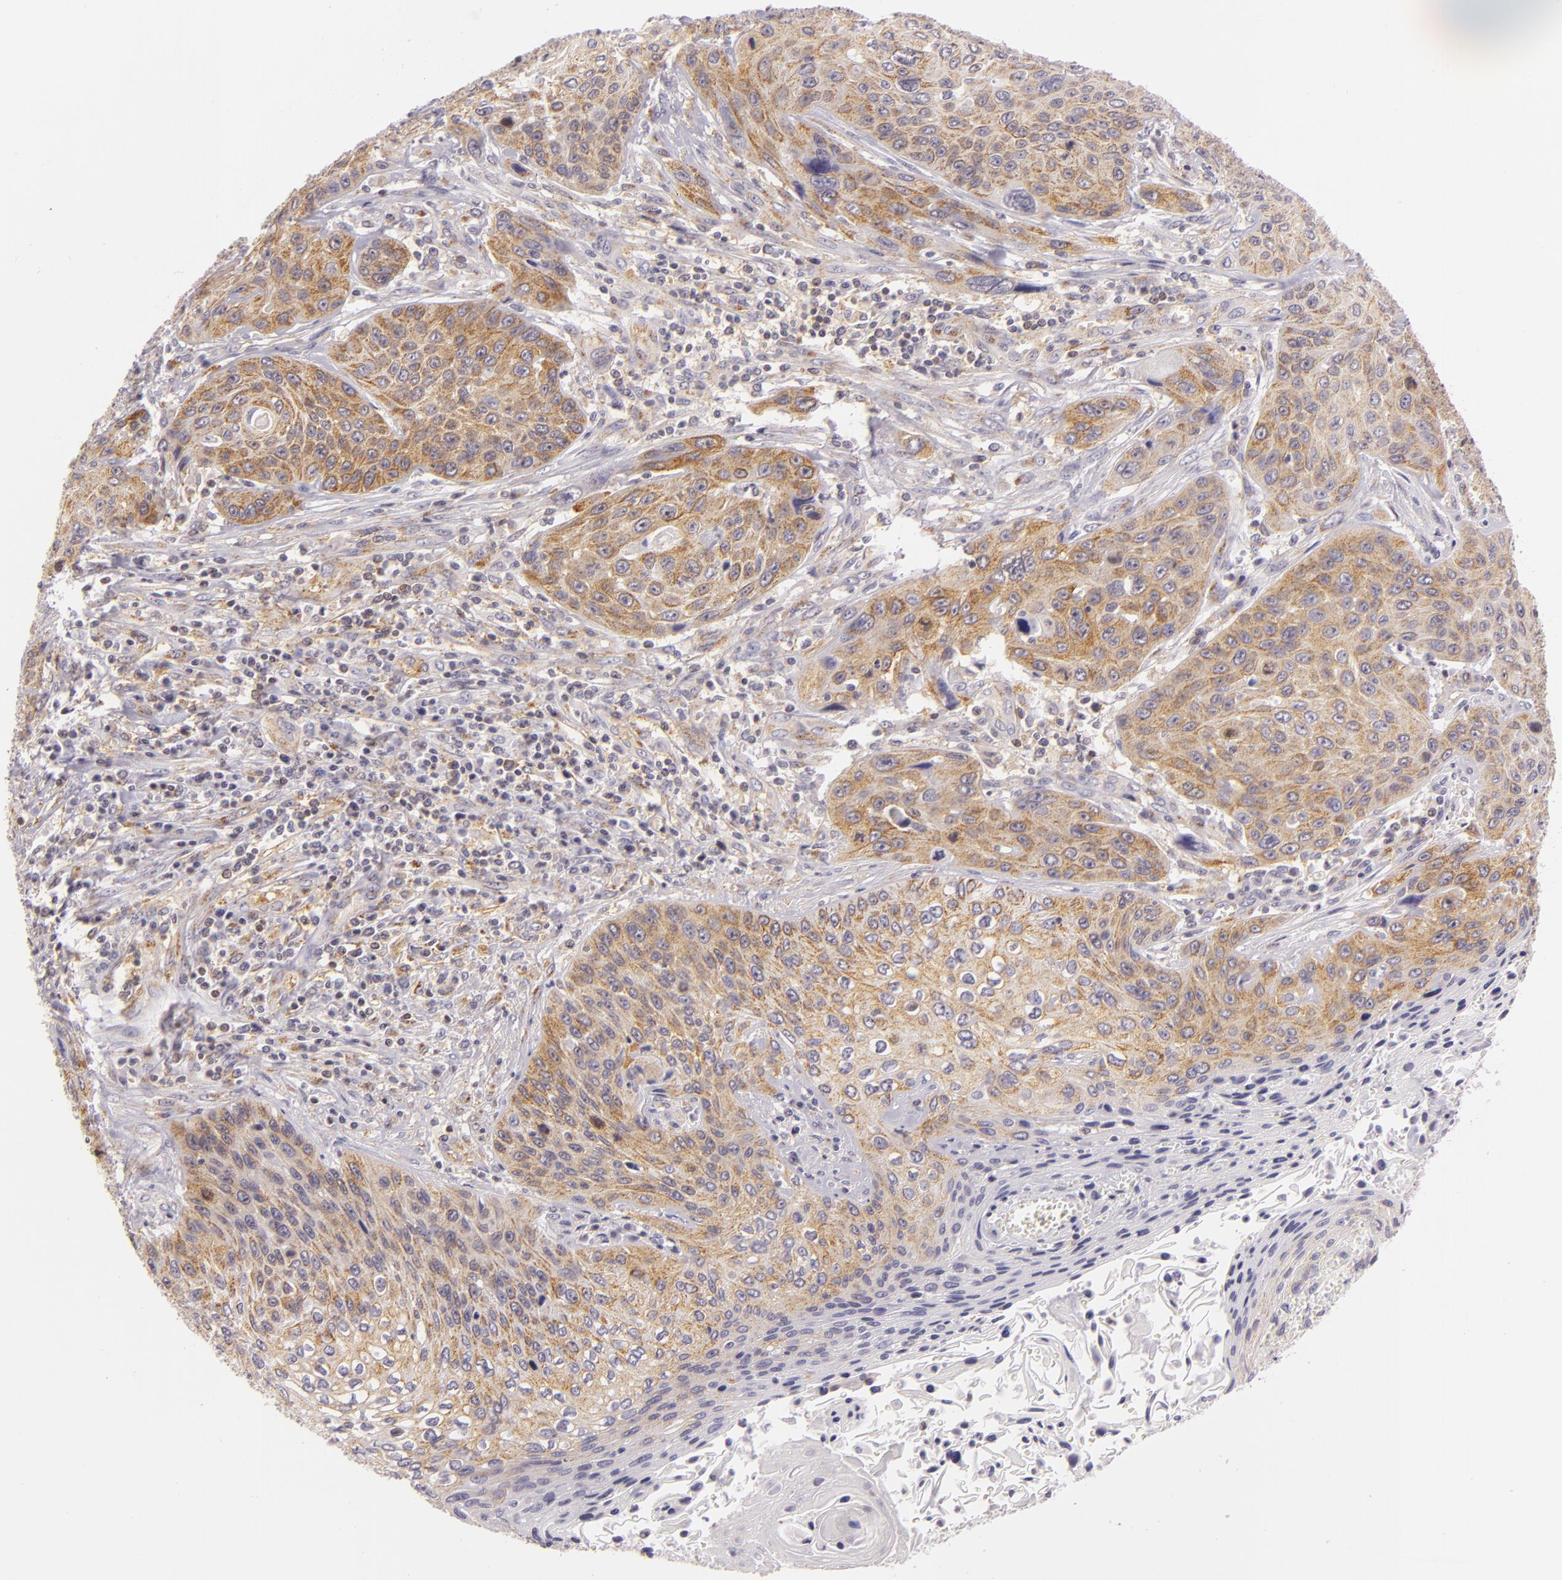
{"staining": {"intensity": "moderate", "quantity": "25%-75%", "location": "cytoplasmic/membranous"}, "tissue": "cervical cancer", "cell_type": "Tumor cells", "image_type": "cancer", "snomed": [{"axis": "morphology", "description": "Squamous cell carcinoma, NOS"}, {"axis": "topography", "description": "Cervix"}], "caption": "A high-resolution histopathology image shows IHC staining of cervical squamous cell carcinoma, which exhibits moderate cytoplasmic/membranous positivity in about 25%-75% of tumor cells. Nuclei are stained in blue.", "gene": "IMPDH1", "patient": {"sex": "female", "age": 32}}